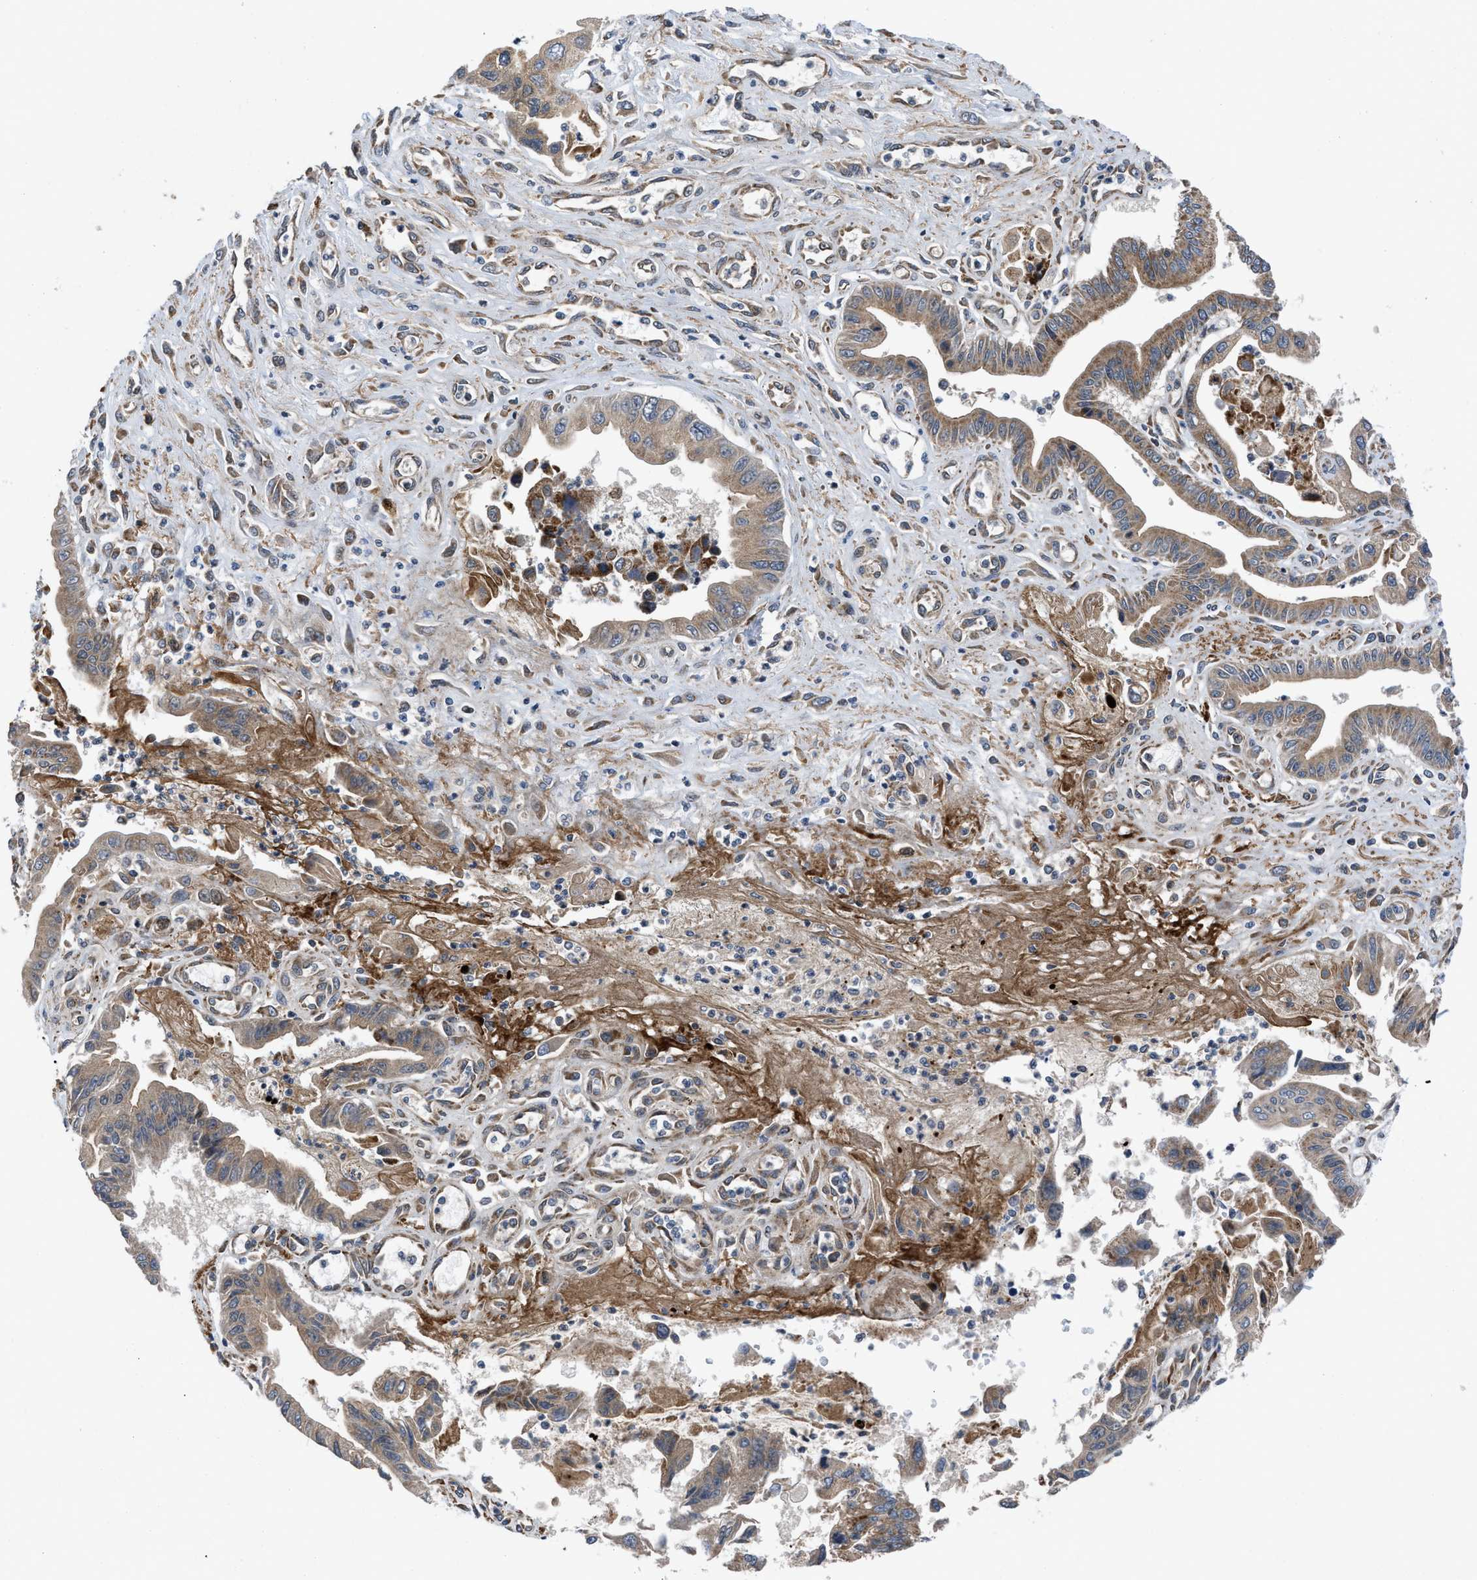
{"staining": {"intensity": "weak", "quantity": ">75%", "location": "cytoplasmic/membranous"}, "tissue": "pancreatic cancer", "cell_type": "Tumor cells", "image_type": "cancer", "snomed": [{"axis": "morphology", "description": "Adenocarcinoma, NOS"}, {"axis": "topography", "description": "Pancreas"}], "caption": "Immunohistochemistry (IHC) micrograph of human pancreatic cancer stained for a protein (brown), which demonstrates low levels of weak cytoplasmic/membranous staining in approximately >75% of tumor cells.", "gene": "AP3M2", "patient": {"sex": "male", "age": 56}}